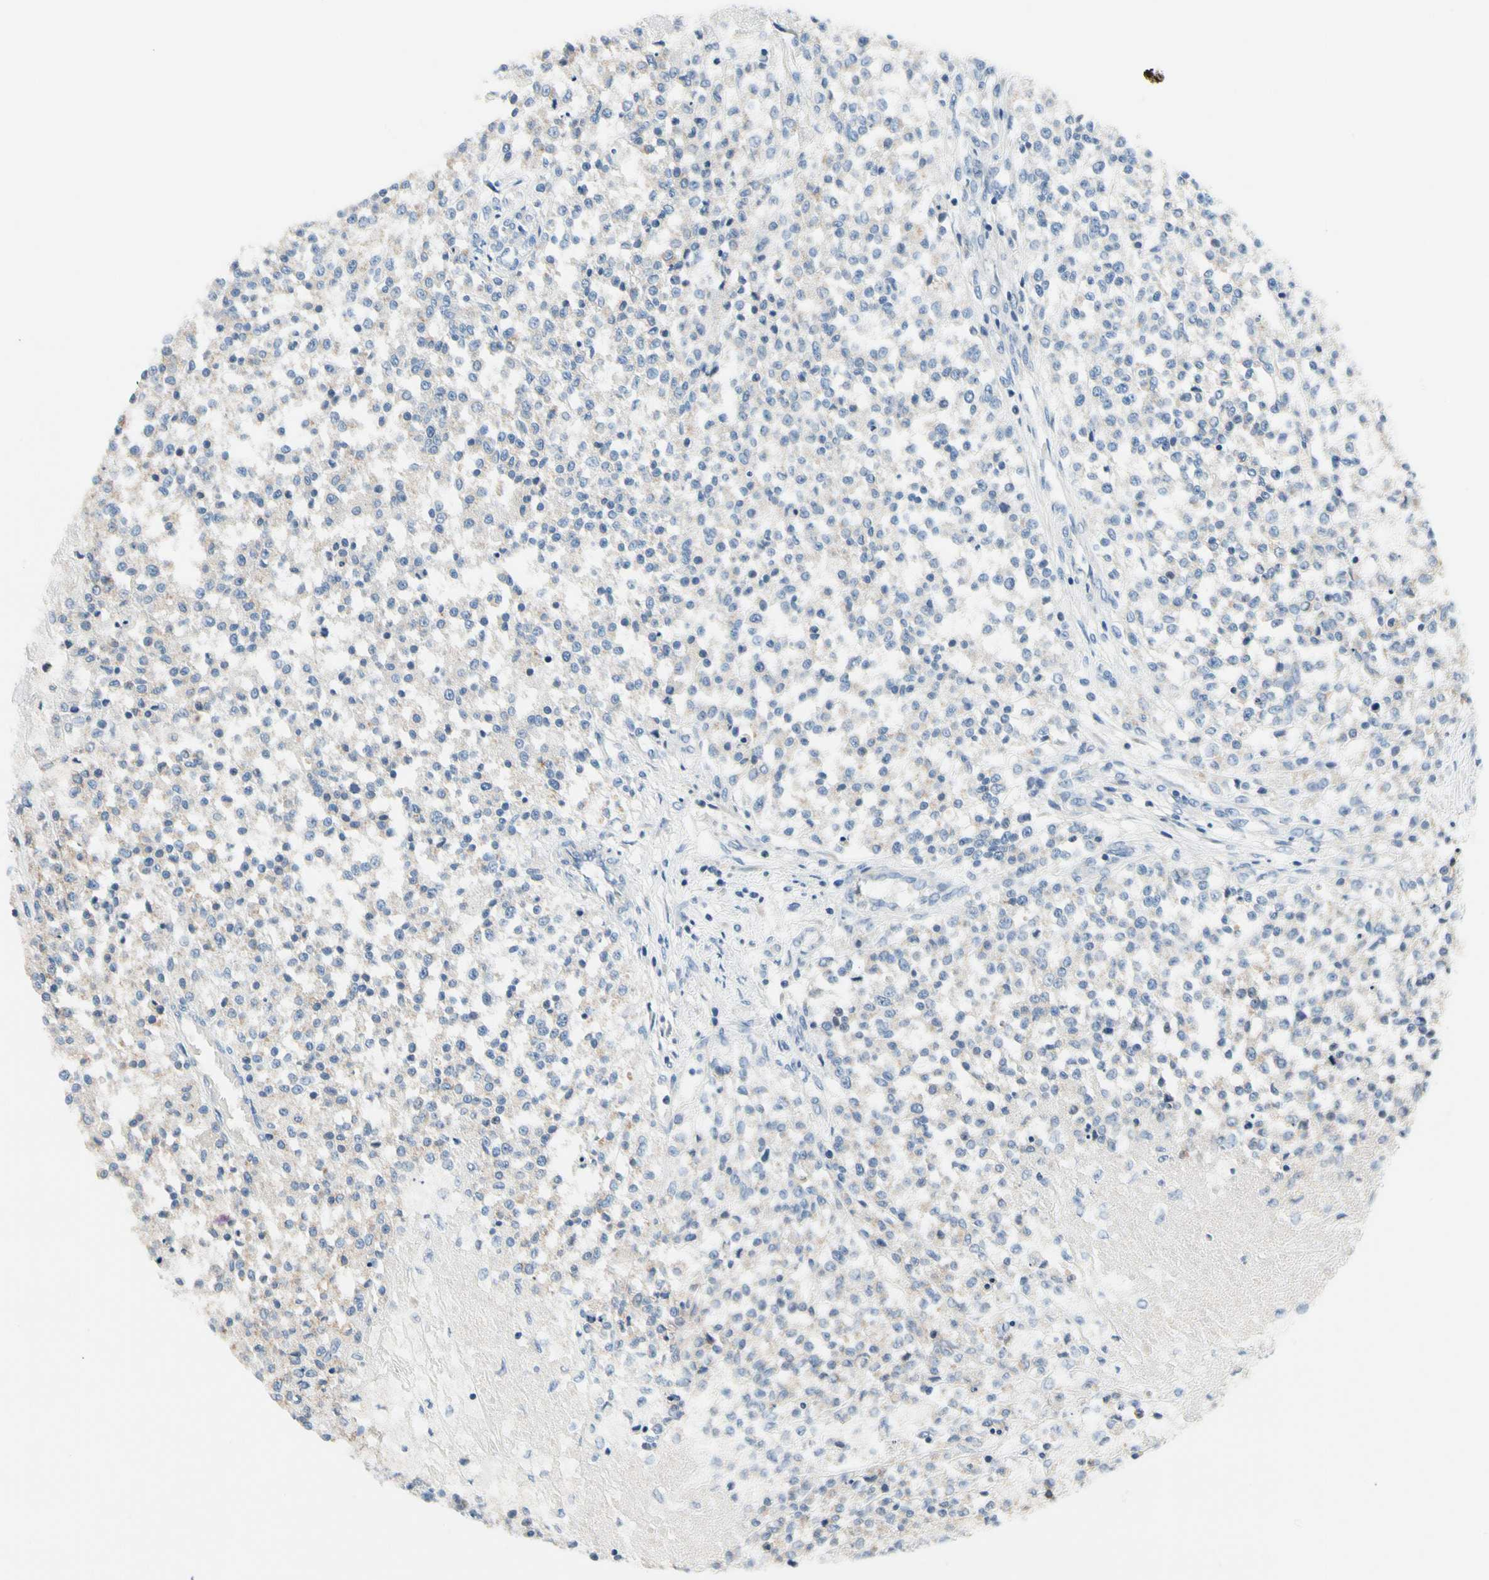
{"staining": {"intensity": "negative", "quantity": "none", "location": "none"}, "tissue": "testis cancer", "cell_type": "Tumor cells", "image_type": "cancer", "snomed": [{"axis": "morphology", "description": "Seminoma, NOS"}, {"axis": "topography", "description": "Testis"}], "caption": "Tumor cells are negative for brown protein staining in testis cancer (seminoma). (IHC, brightfield microscopy, high magnification).", "gene": "SOX30", "patient": {"sex": "male", "age": 59}}